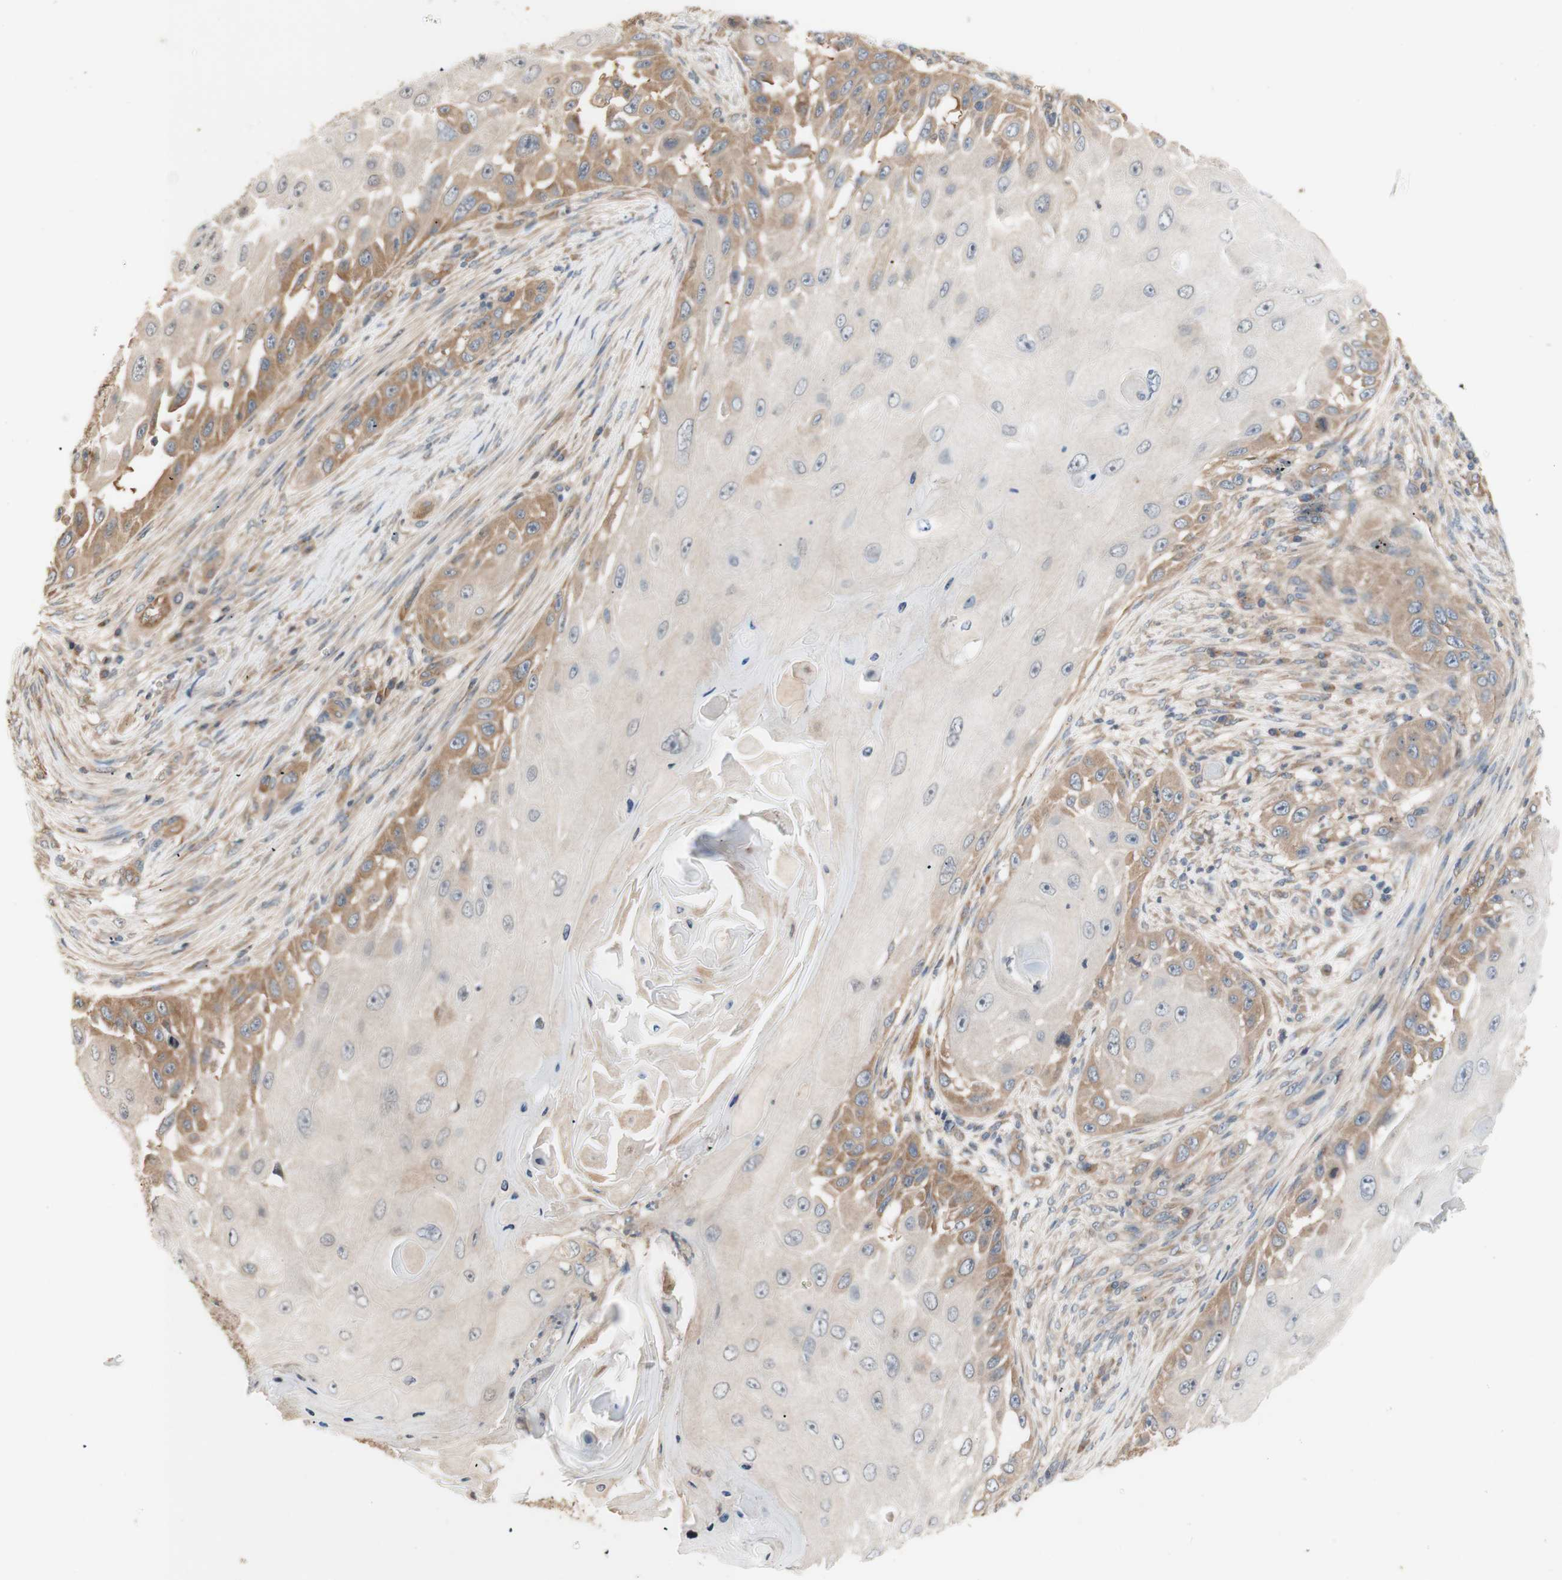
{"staining": {"intensity": "moderate", "quantity": "25%-75%", "location": "cytoplasmic/membranous"}, "tissue": "skin cancer", "cell_type": "Tumor cells", "image_type": "cancer", "snomed": [{"axis": "morphology", "description": "Squamous cell carcinoma, NOS"}, {"axis": "topography", "description": "Skin"}], "caption": "Brown immunohistochemical staining in skin squamous cell carcinoma displays moderate cytoplasmic/membranous staining in about 25%-75% of tumor cells. The staining is performed using DAB brown chromogen to label protein expression. The nuclei are counter-stained blue using hematoxylin.", "gene": "DYNLRB1", "patient": {"sex": "female", "age": 44}}